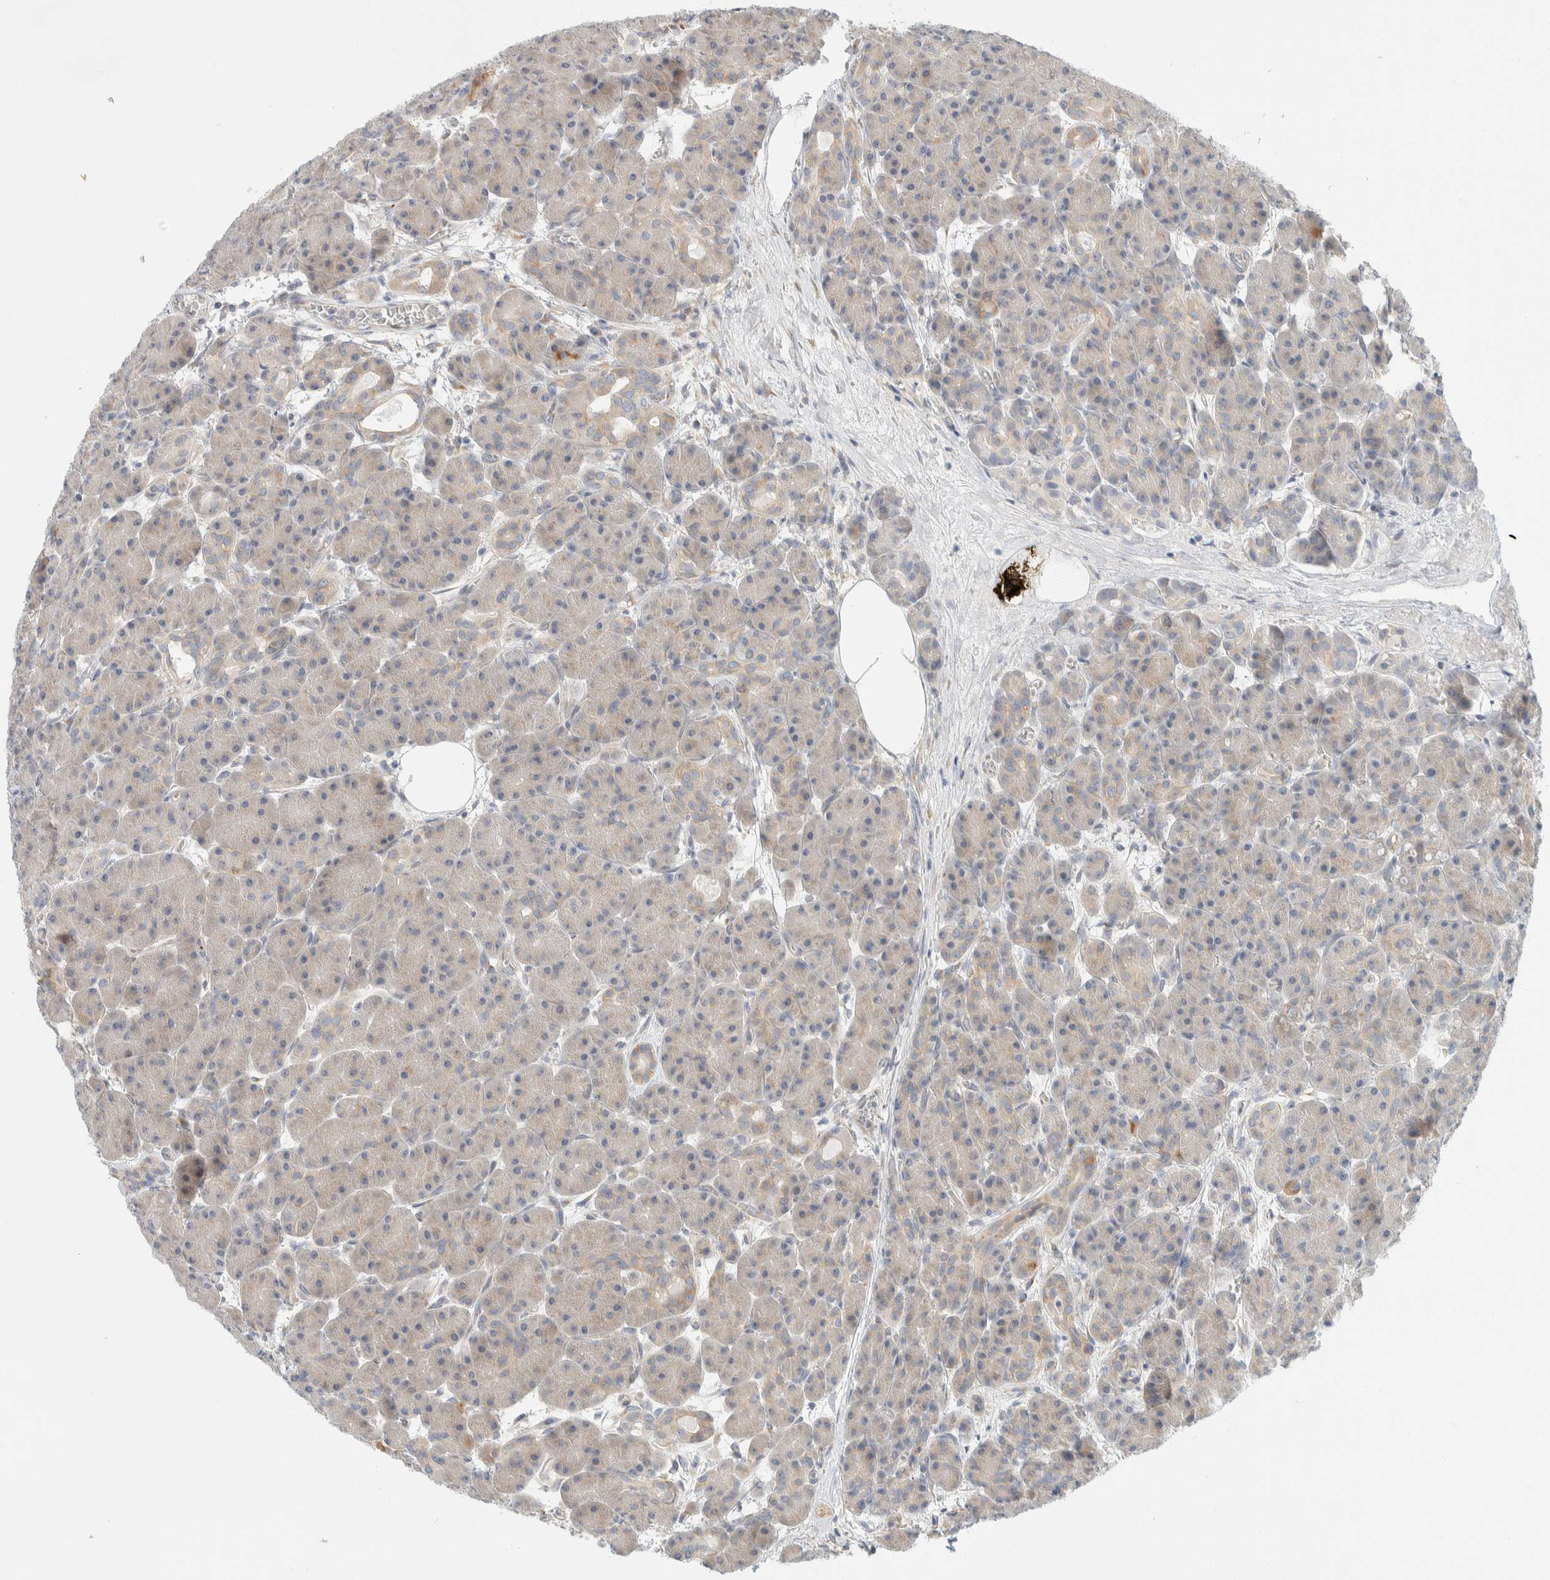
{"staining": {"intensity": "weak", "quantity": "<25%", "location": "cytoplasmic/membranous"}, "tissue": "pancreas", "cell_type": "Exocrine glandular cells", "image_type": "normal", "snomed": [{"axis": "morphology", "description": "Normal tissue, NOS"}, {"axis": "topography", "description": "Pancreas"}], "caption": "DAB (3,3'-diaminobenzidine) immunohistochemical staining of benign pancreas exhibits no significant staining in exocrine glandular cells.", "gene": "TMEM184B", "patient": {"sex": "male", "age": 63}}